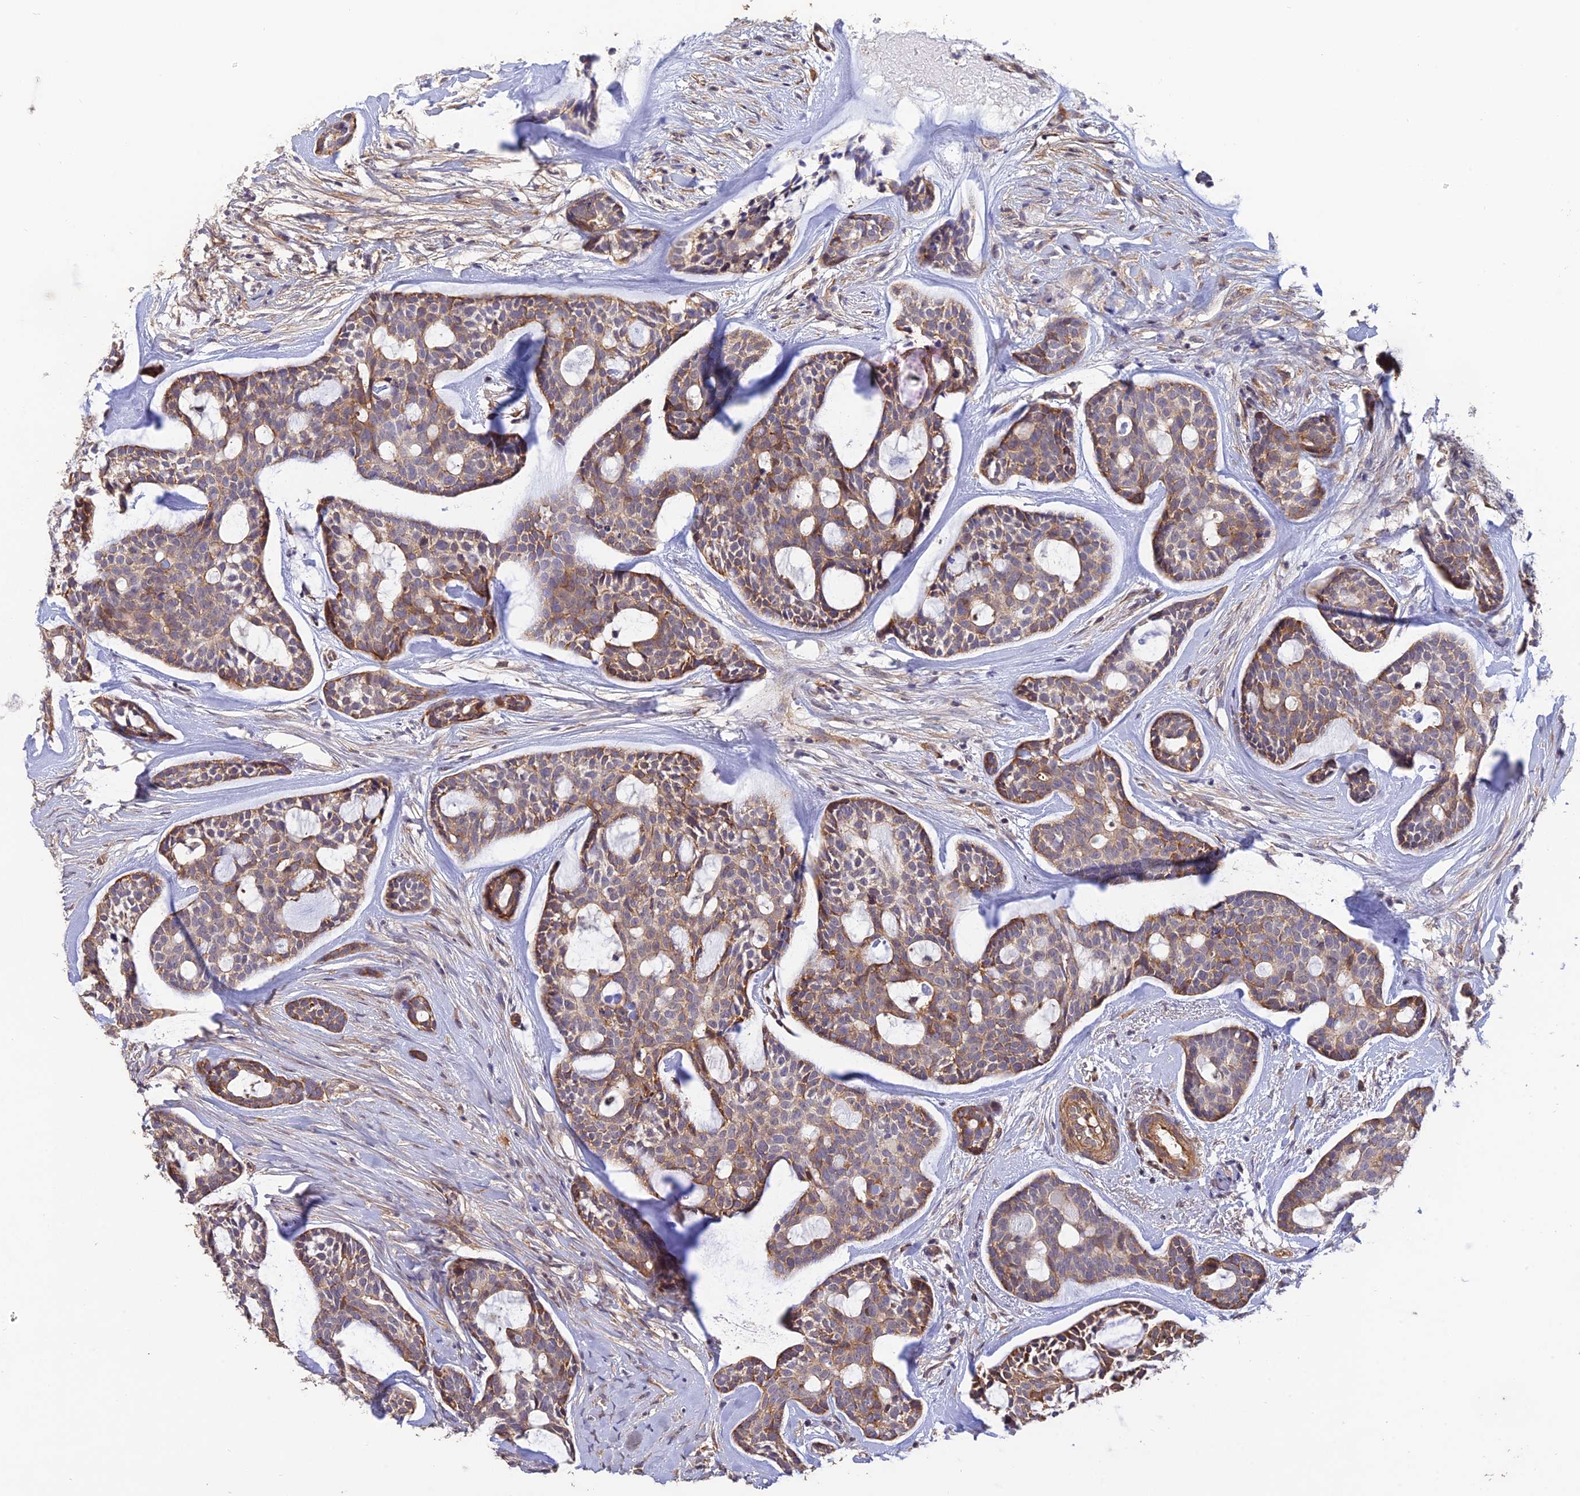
{"staining": {"intensity": "moderate", "quantity": "25%-75%", "location": "cytoplasmic/membranous"}, "tissue": "head and neck cancer", "cell_type": "Tumor cells", "image_type": "cancer", "snomed": [{"axis": "morphology", "description": "Normal tissue, NOS"}, {"axis": "morphology", "description": "Adenocarcinoma, NOS"}, {"axis": "topography", "description": "Subcutis"}, {"axis": "topography", "description": "Nasopharynx"}, {"axis": "topography", "description": "Head-Neck"}], "caption": "This micrograph demonstrates head and neck cancer (adenocarcinoma) stained with IHC to label a protein in brown. The cytoplasmic/membranous of tumor cells show moderate positivity for the protein. Nuclei are counter-stained blue.", "gene": "PAGR1", "patient": {"sex": "female", "age": 73}}